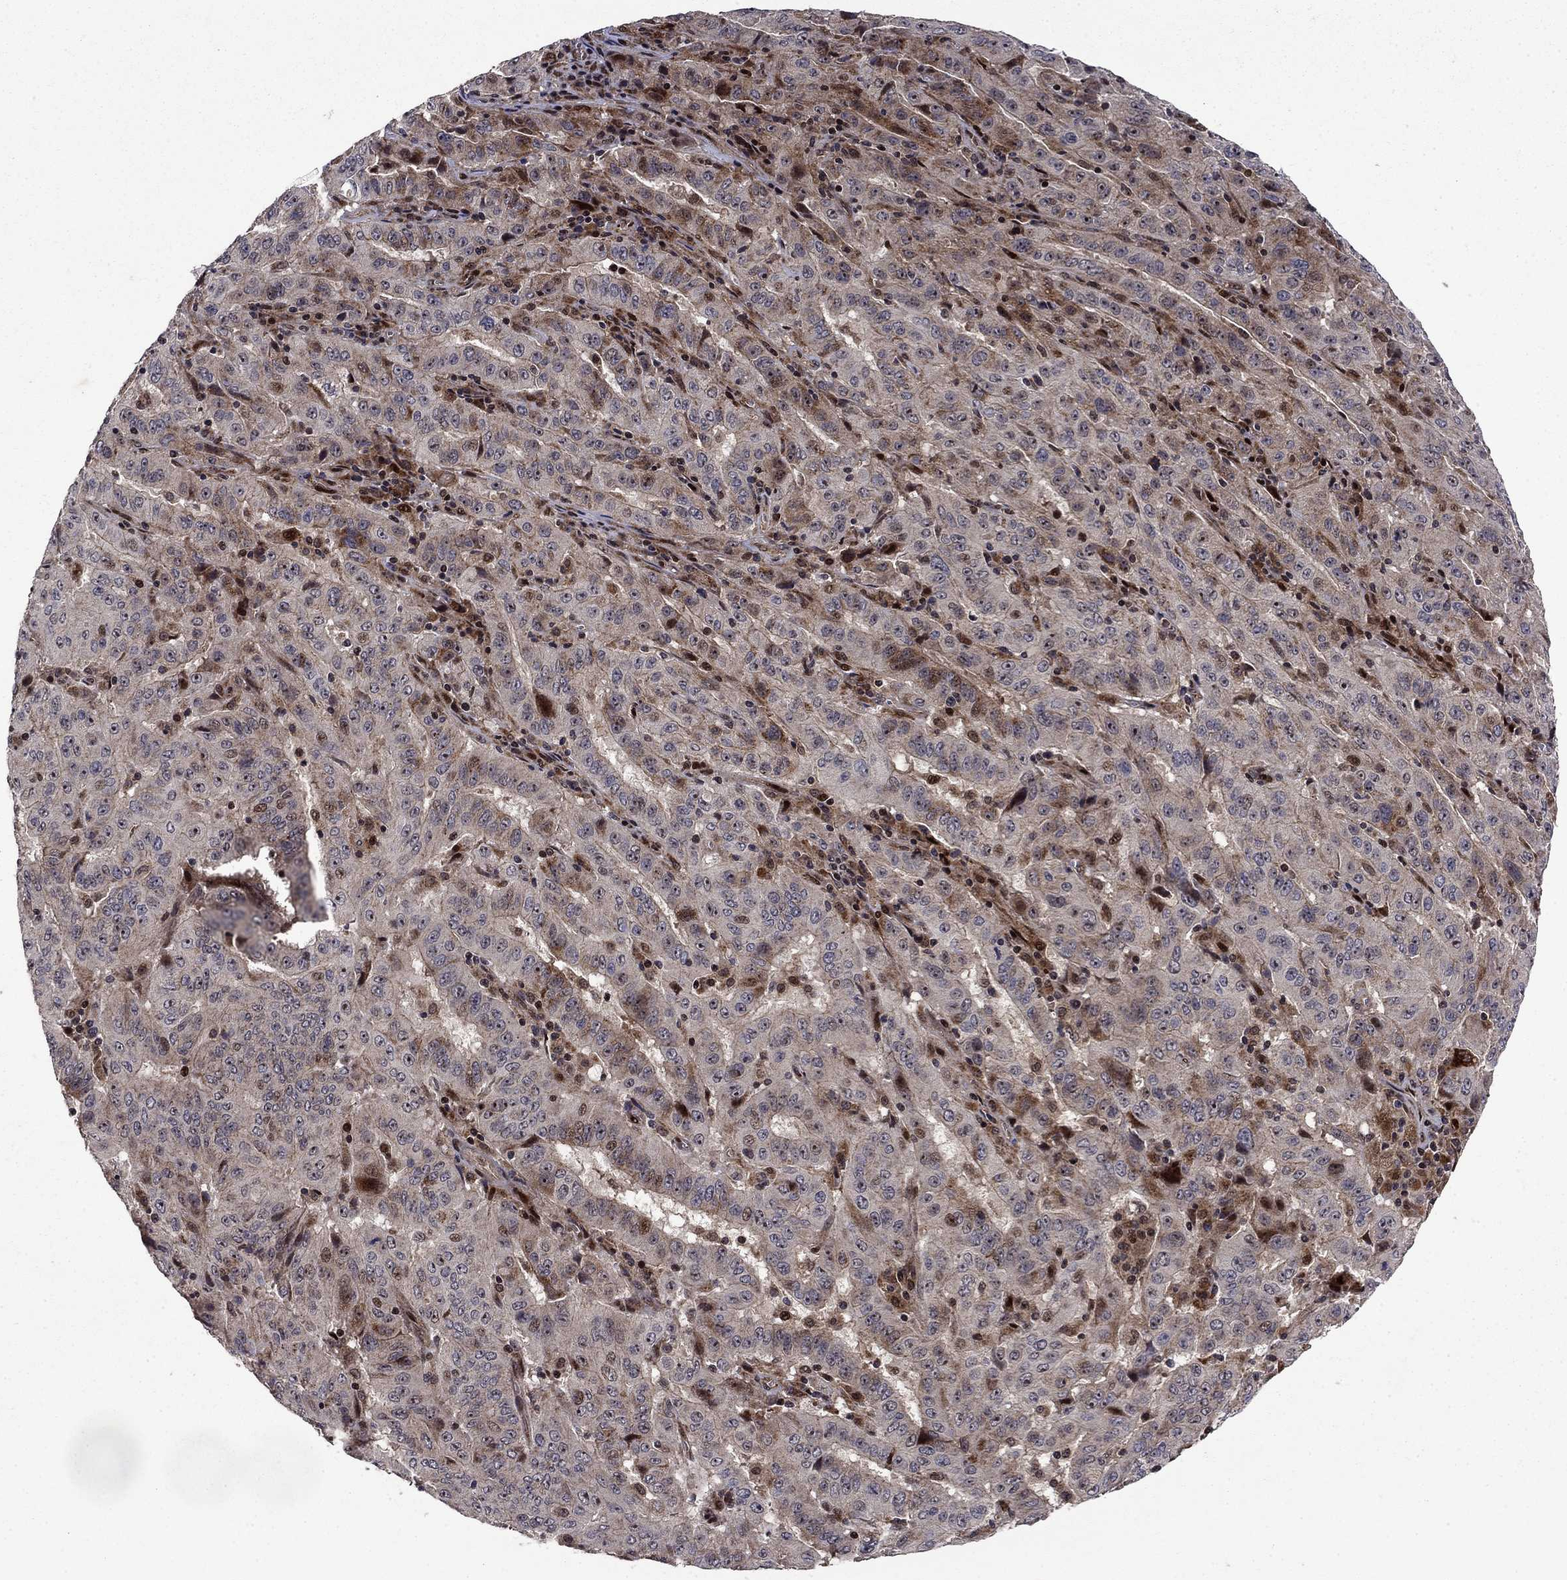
{"staining": {"intensity": "moderate", "quantity": "<25%", "location": "cytoplasmic/membranous"}, "tissue": "pancreatic cancer", "cell_type": "Tumor cells", "image_type": "cancer", "snomed": [{"axis": "morphology", "description": "Adenocarcinoma, NOS"}, {"axis": "topography", "description": "Pancreas"}], "caption": "Tumor cells exhibit moderate cytoplasmic/membranous staining in approximately <25% of cells in adenocarcinoma (pancreatic).", "gene": "AGTPBP1", "patient": {"sex": "male", "age": 63}}